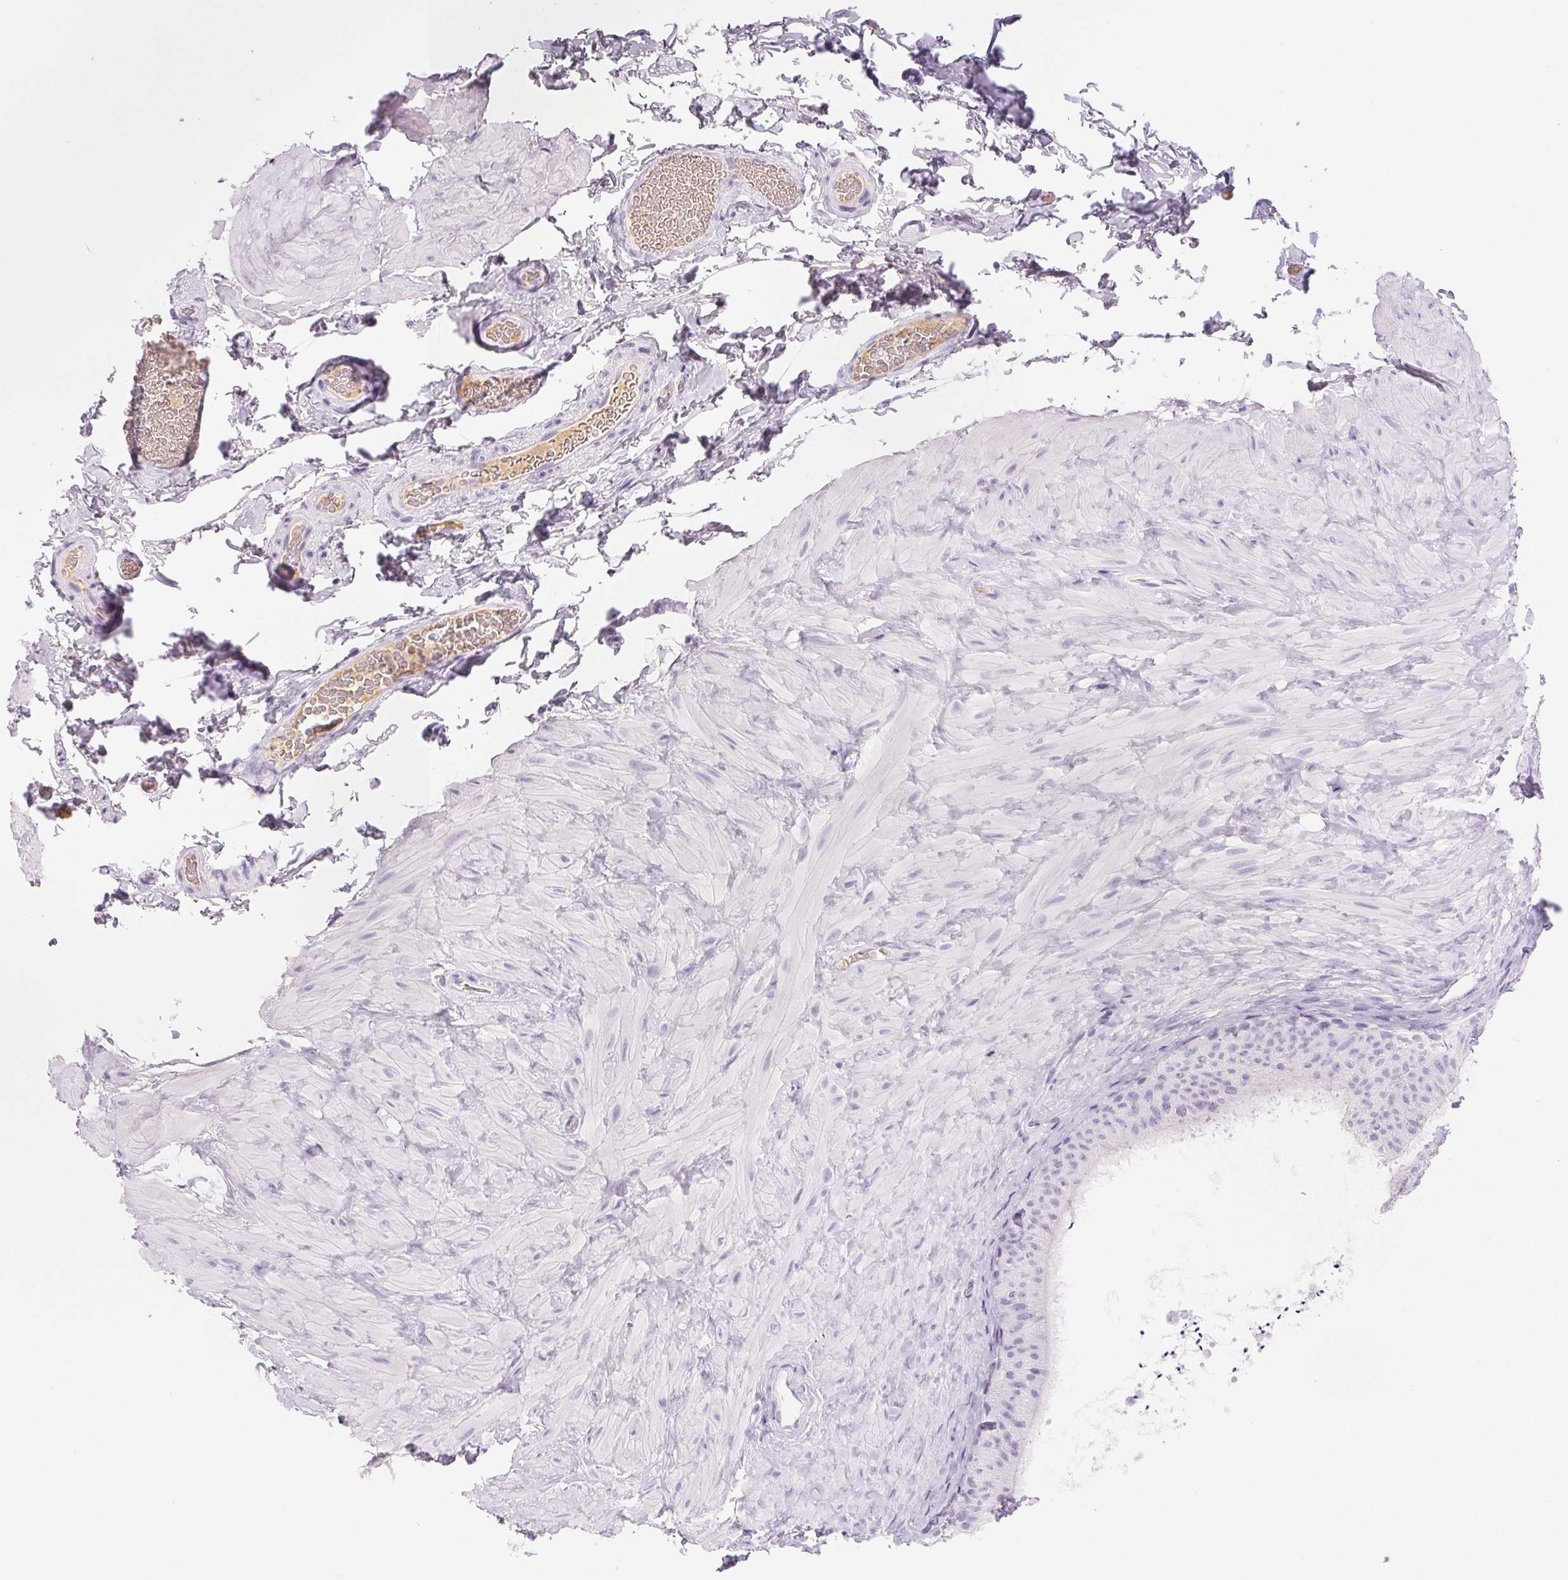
{"staining": {"intensity": "negative", "quantity": "none", "location": "none"}, "tissue": "epididymis", "cell_type": "Glandular cells", "image_type": "normal", "snomed": [{"axis": "morphology", "description": "Normal tissue, NOS"}, {"axis": "topography", "description": "Epididymis, spermatic cord, NOS"}, {"axis": "topography", "description": "Epididymis"}], "caption": "Immunohistochemistry histopathology image of unremarkable epididymis: epididymis stained with DAB (3,3'-diaminobenzidine) displays no significant protein staining in glandular cells. (DAB immunohistochemistry with hematoxylin counter stain).", "gene": "PADI4", "patient": {"sex": "male", "age": 31}}